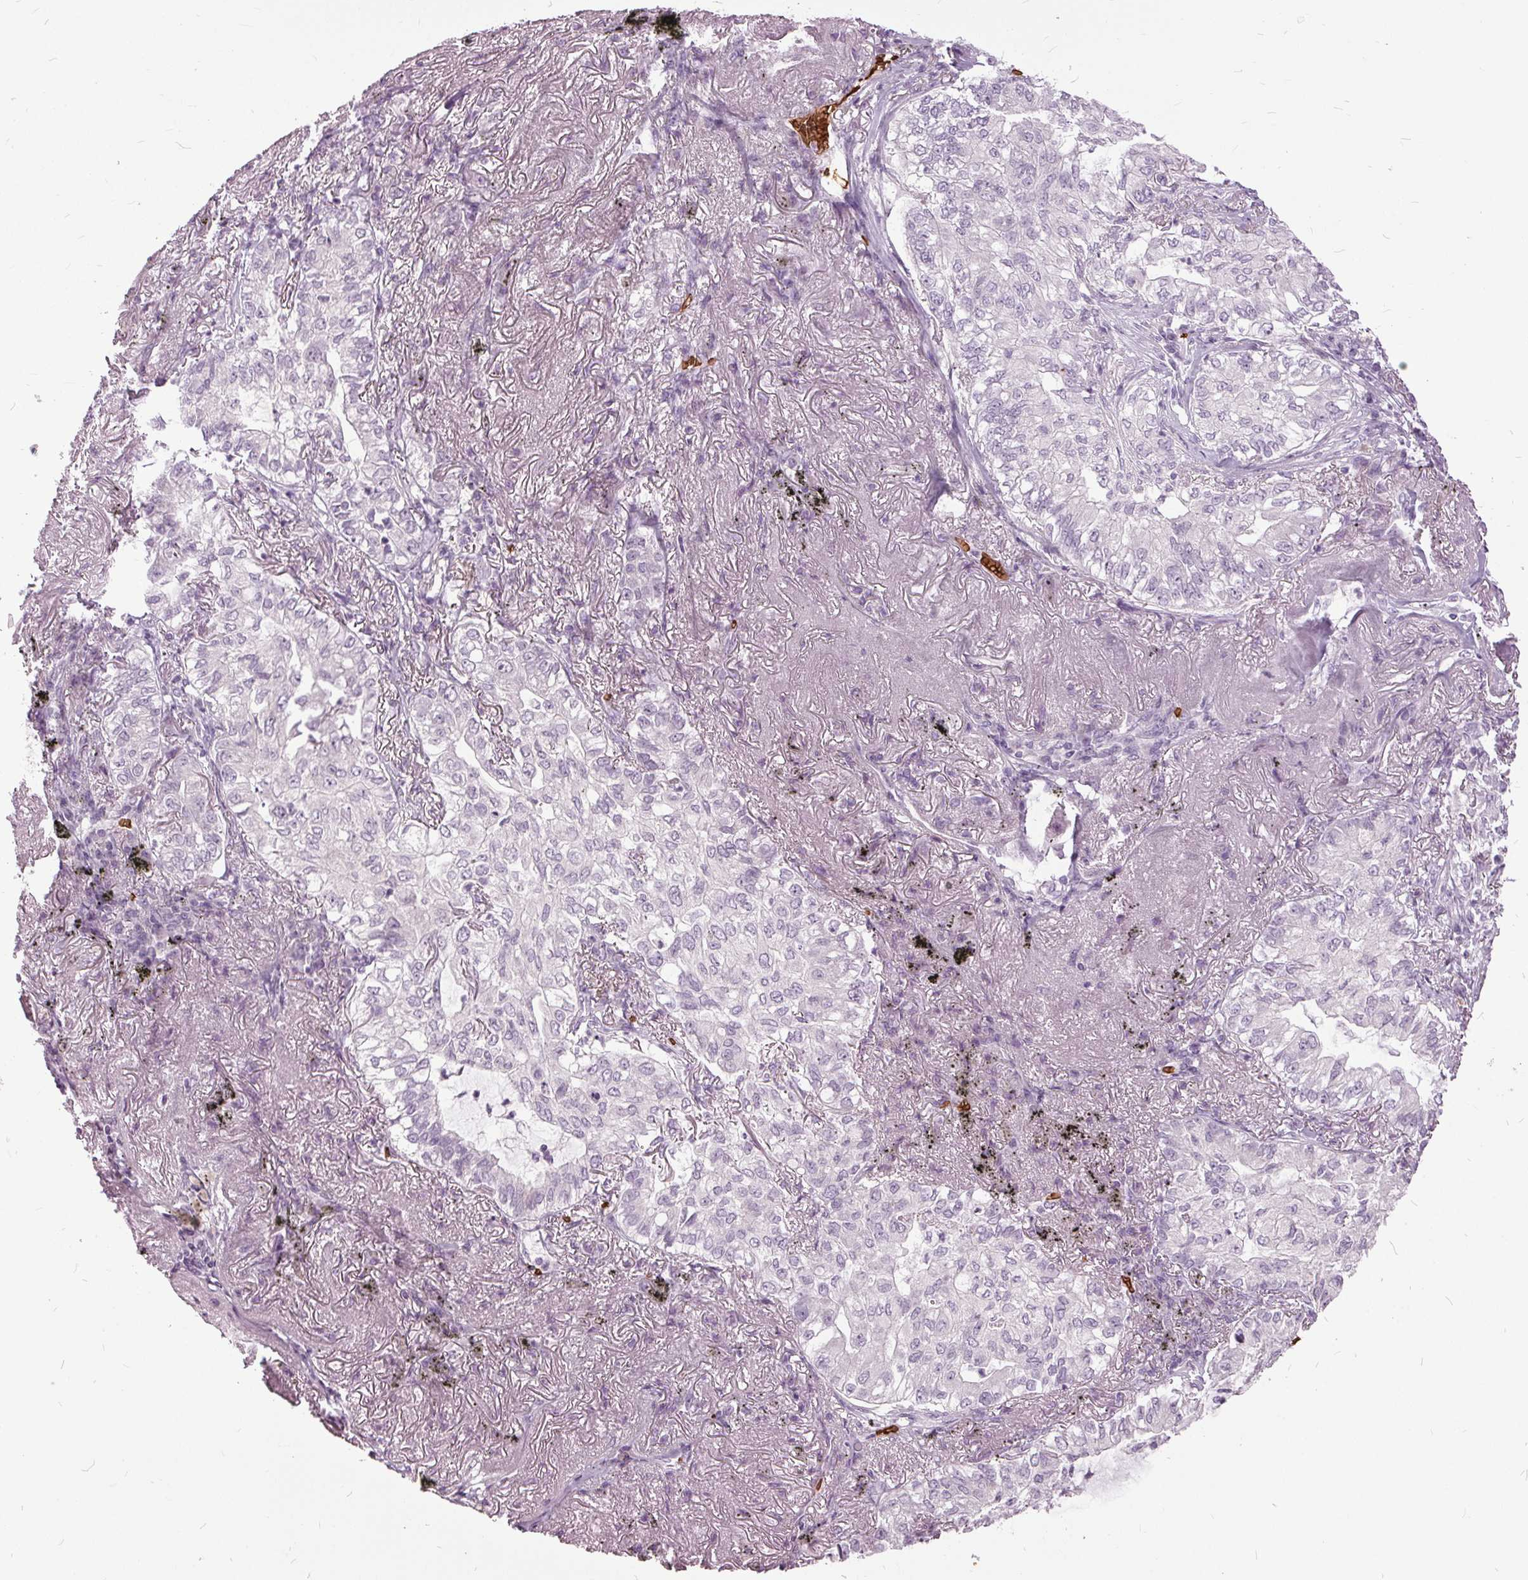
{"staining": {"intensity": "negative", "quantity": "none", "location": "none"}, "tissue": "lung cancer", "cell_type": "Tumor cells", "image_type": "cancer", "snomed": [{"axis": "morphology", "description": "Adenocarcinoma, NOS"}, {"axis": "topography", "description": "Lung"}], "caption": "Lung cancer (adenocarcinoma) stained for a protein using IHC shows no positivity tumor cells.", "gene": "SLC4A1", "patient": {"sex": "female", "age": 73}}